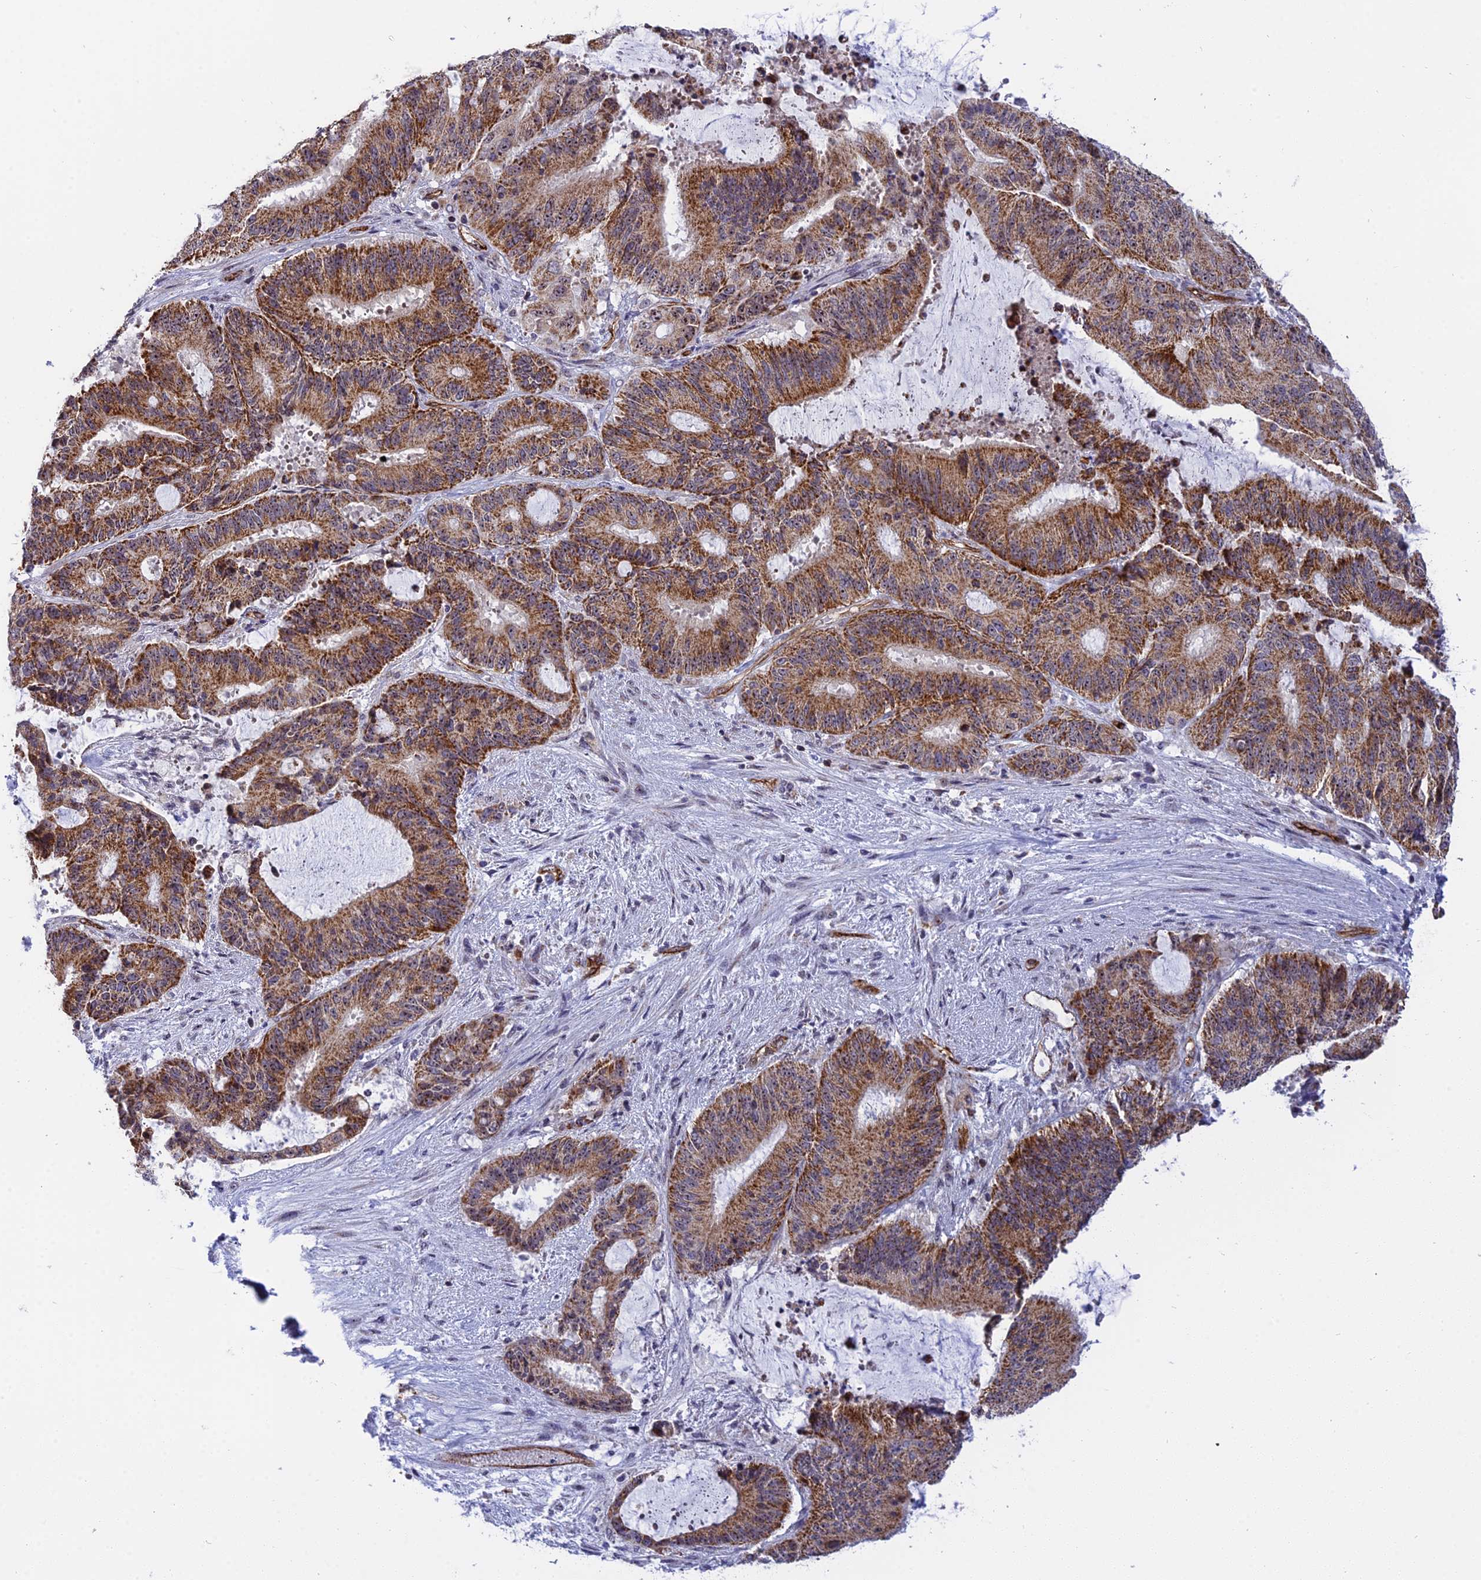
{"staining": {"intensity": "strong", "quantity": ">75%", "location": "cytoplasmic/membranous"}, "tissue": "liver cancer", "cell_type": "Tumor cells", "image_type": "cancer", "snomed": [{"axis": "morphology", "description": "Normal tissue, NOS"}, {"axis": "morphology", "description": "Cholangiocarcinoma"}, {"axis": "topography", "description": "Liver"}, {"axis": "topography", "description": "Peripheral nerve tissue"}], "caption": "Liver cancer was stained to show a protein in brown. There is high levels of strong cytoplasmic/membranous positivity in about >75% of tumor cells.", "gene": "MPND", "patient": {"sex": "female", "age": 73}}